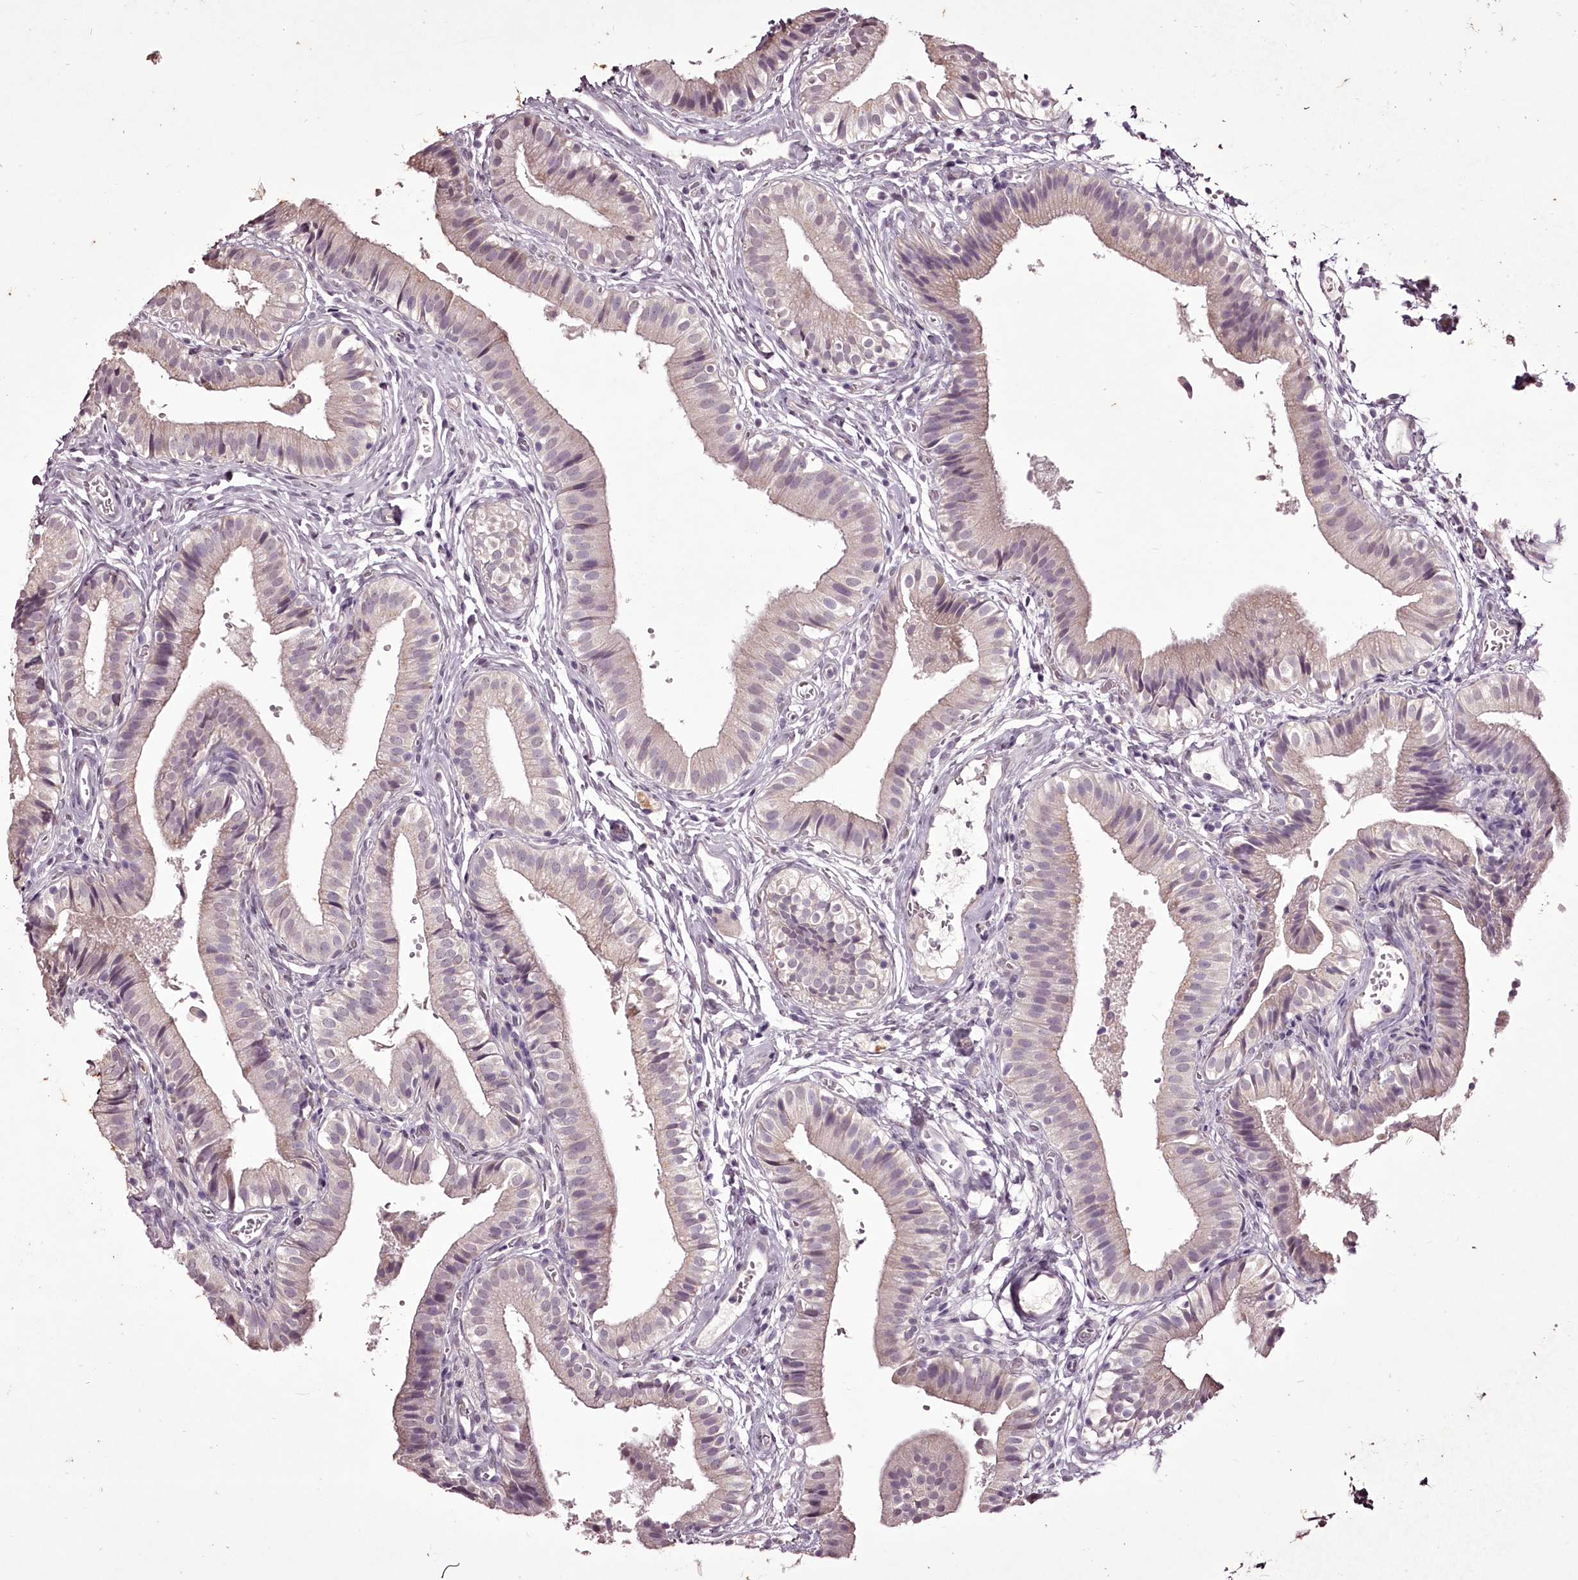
{"staining": {"intensity": "negative", "quantity": "none", "location": "none"}, "tissue": "gallbladder", "cell_type": "Glandular cells", "image_type": "normal", "snomed": [{"axis": "morphology", "description": "Normal tissue, NOS"}, {"axis": "topography", "description": "Gallbladder"}], "caption": "Photomicrograph shows no significant protein staining in glandular cells of benign gallbladder.", "gene": "C1orf56", "patient": {"sex": "female", "age": 47}}